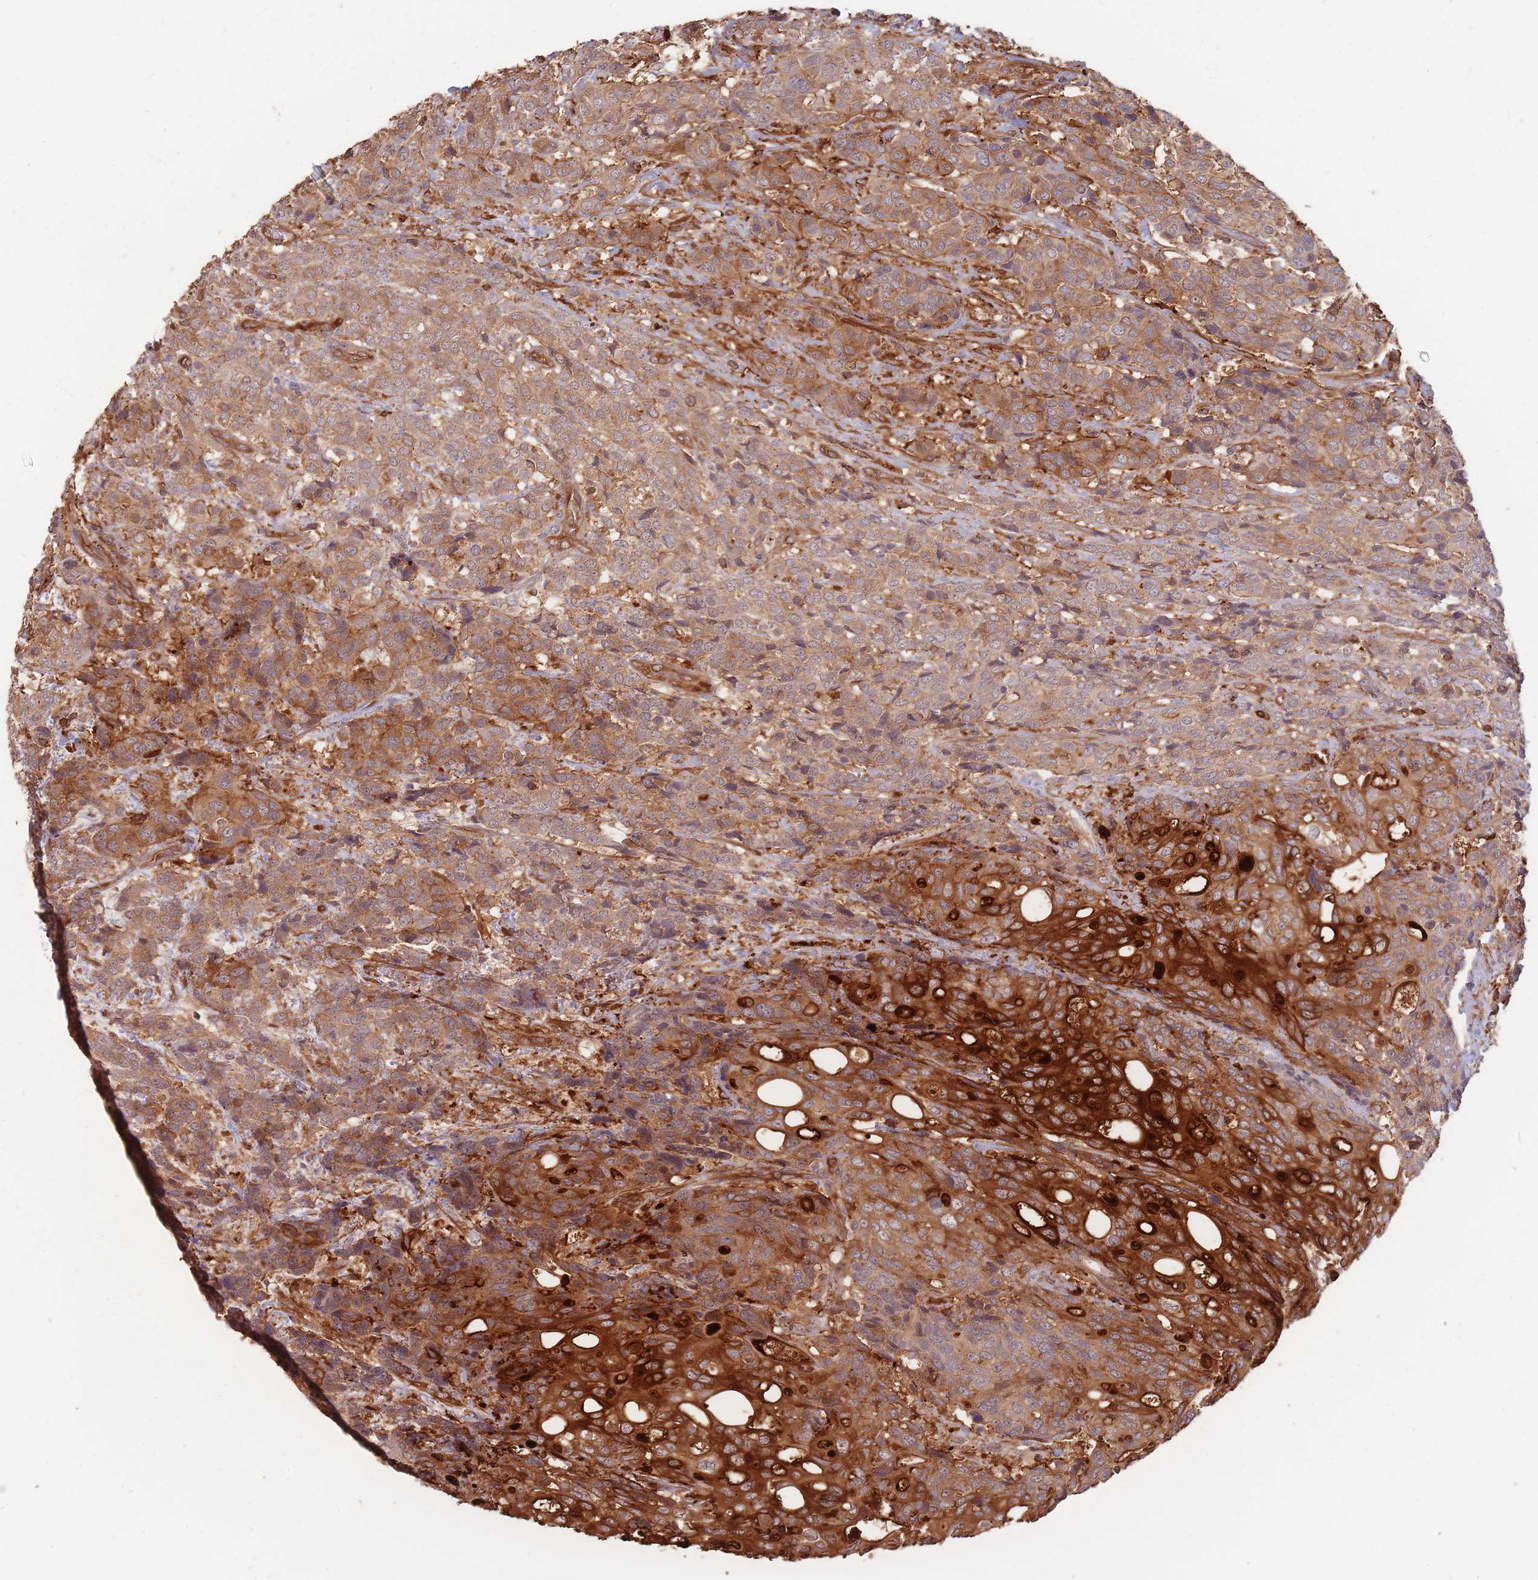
{"staining": {"intensity": "strong", "quantity": ">75%", "location": "cytoplasmic/membranous"}, "tissue": "urothelial cancer", "cell_type": "Tumor cells", "image_type": "cancer", "snomed": [{"axis": "morphology", "description": "Urothelial carcinoma, High grade"}, {"axis": "topography", "description": "Urinary bladder"}], "caption": "Tumor cells exhibit strong cytoplasmic/membranous positivity in approximately >75% of cells in urothelial cancer. (Stains: DAB in brown, nuclei in blue, Microscopy: brightfield microscopy at high magnification).", "gene": "PLS3", "patient": {"sex": "female", "age": 70}}